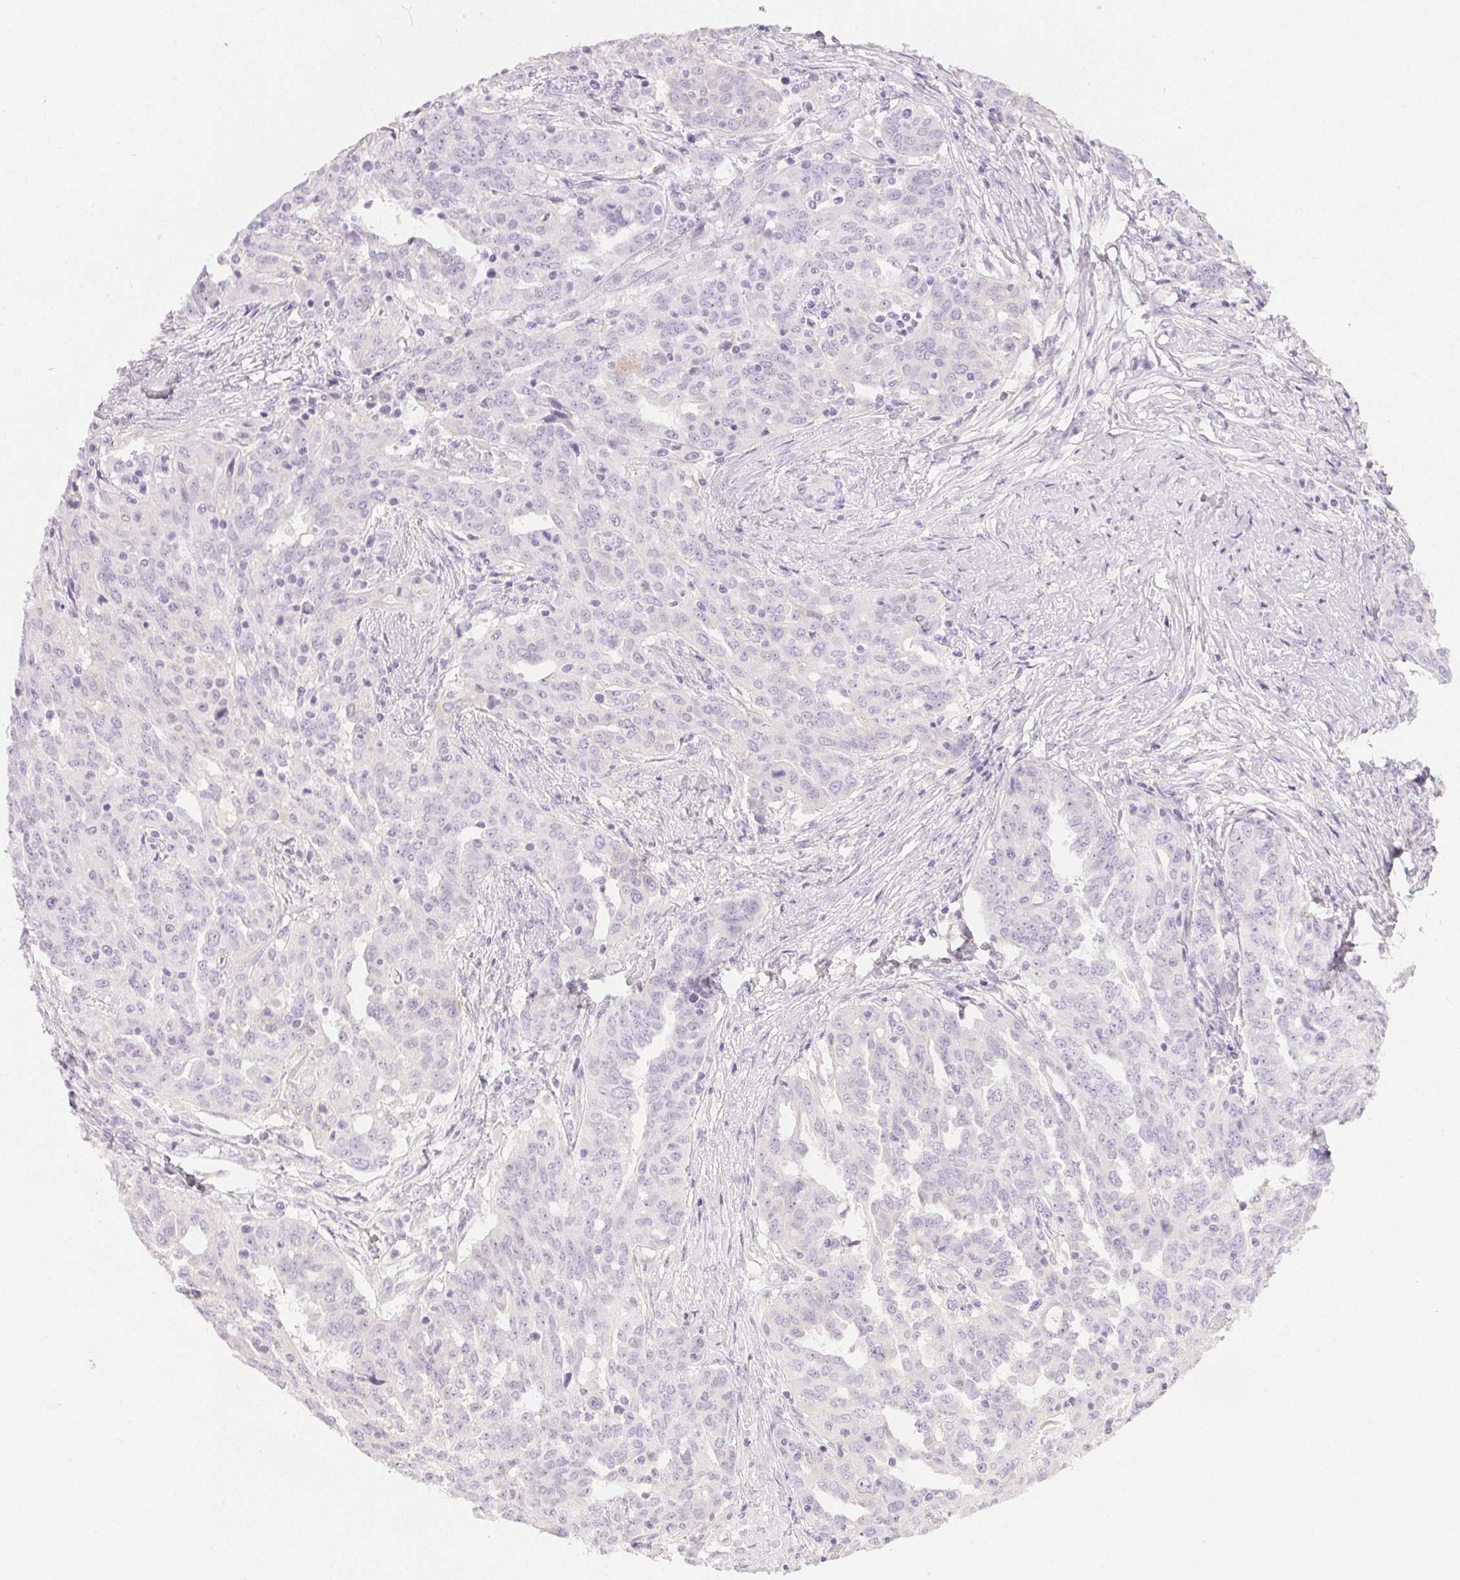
{"staining": {"intensity": "negative", "quantity": "none", "location": "none"}, "tissue": "ovarian cancer", "cell_type": "Tumor cells", "image_type": "cancer", "snomed": [{"axis": "morphology", "description": "Cystadenocarcinoma, serous, NOS"}, {"axis": "topography", "description": "Ovary"}], "caption": "DAB immunohistochemical staining of human ovarian serous cystadenocarcinoma shows no significant positivity in tumor cells. (DAB (3,3'-diaminobenzidine) immunohistochemistry visualized using brightfield microscopy, high magnification).", "gene": "MIOX", "patient": {"sex": "female", "age": 67}}